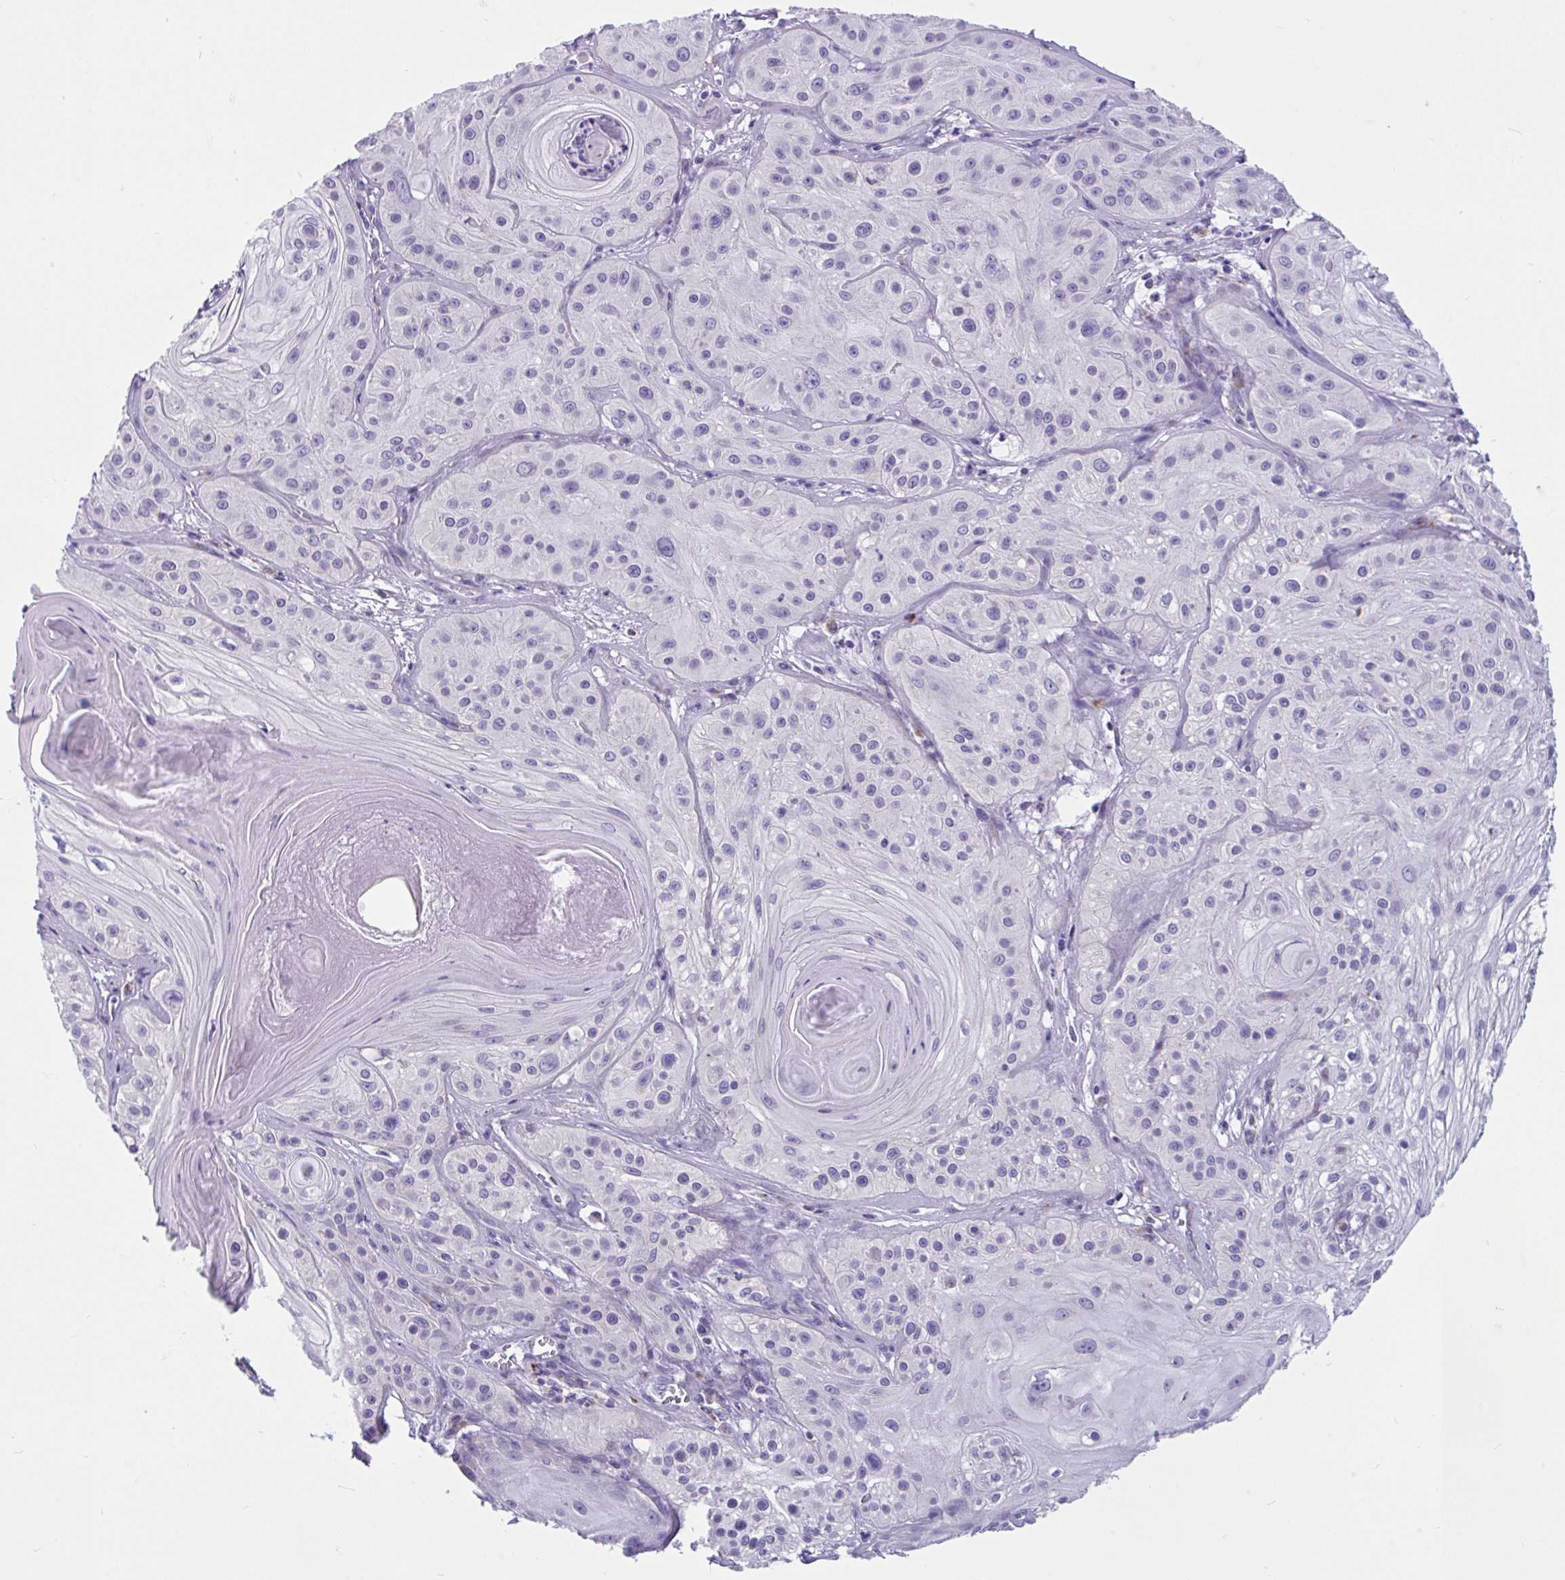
{"staining": {"intensity": "negative", "quantity": "none", "location": "none"}, "tissue": "skin cancer", "cell_type": "Tumor cells", "image_type": "cancer", "snomed": [{"axis": "morphology", "description": "Squamous cell carcinoma, NOS"}, {"axis": "topography", "description": "Skin"}], "caption": "Squamous cell carcinoma (skin) was stained to show a protein in brown. There is no significant staining in tumor cells. (DAB (3,3'-diaminobenzidine) immunohistochemistry (IHC) visualized using brightfield microscopy, high magnification).", "gene": "OR13A1", "patient": {"sex": "male", "age": 85}}